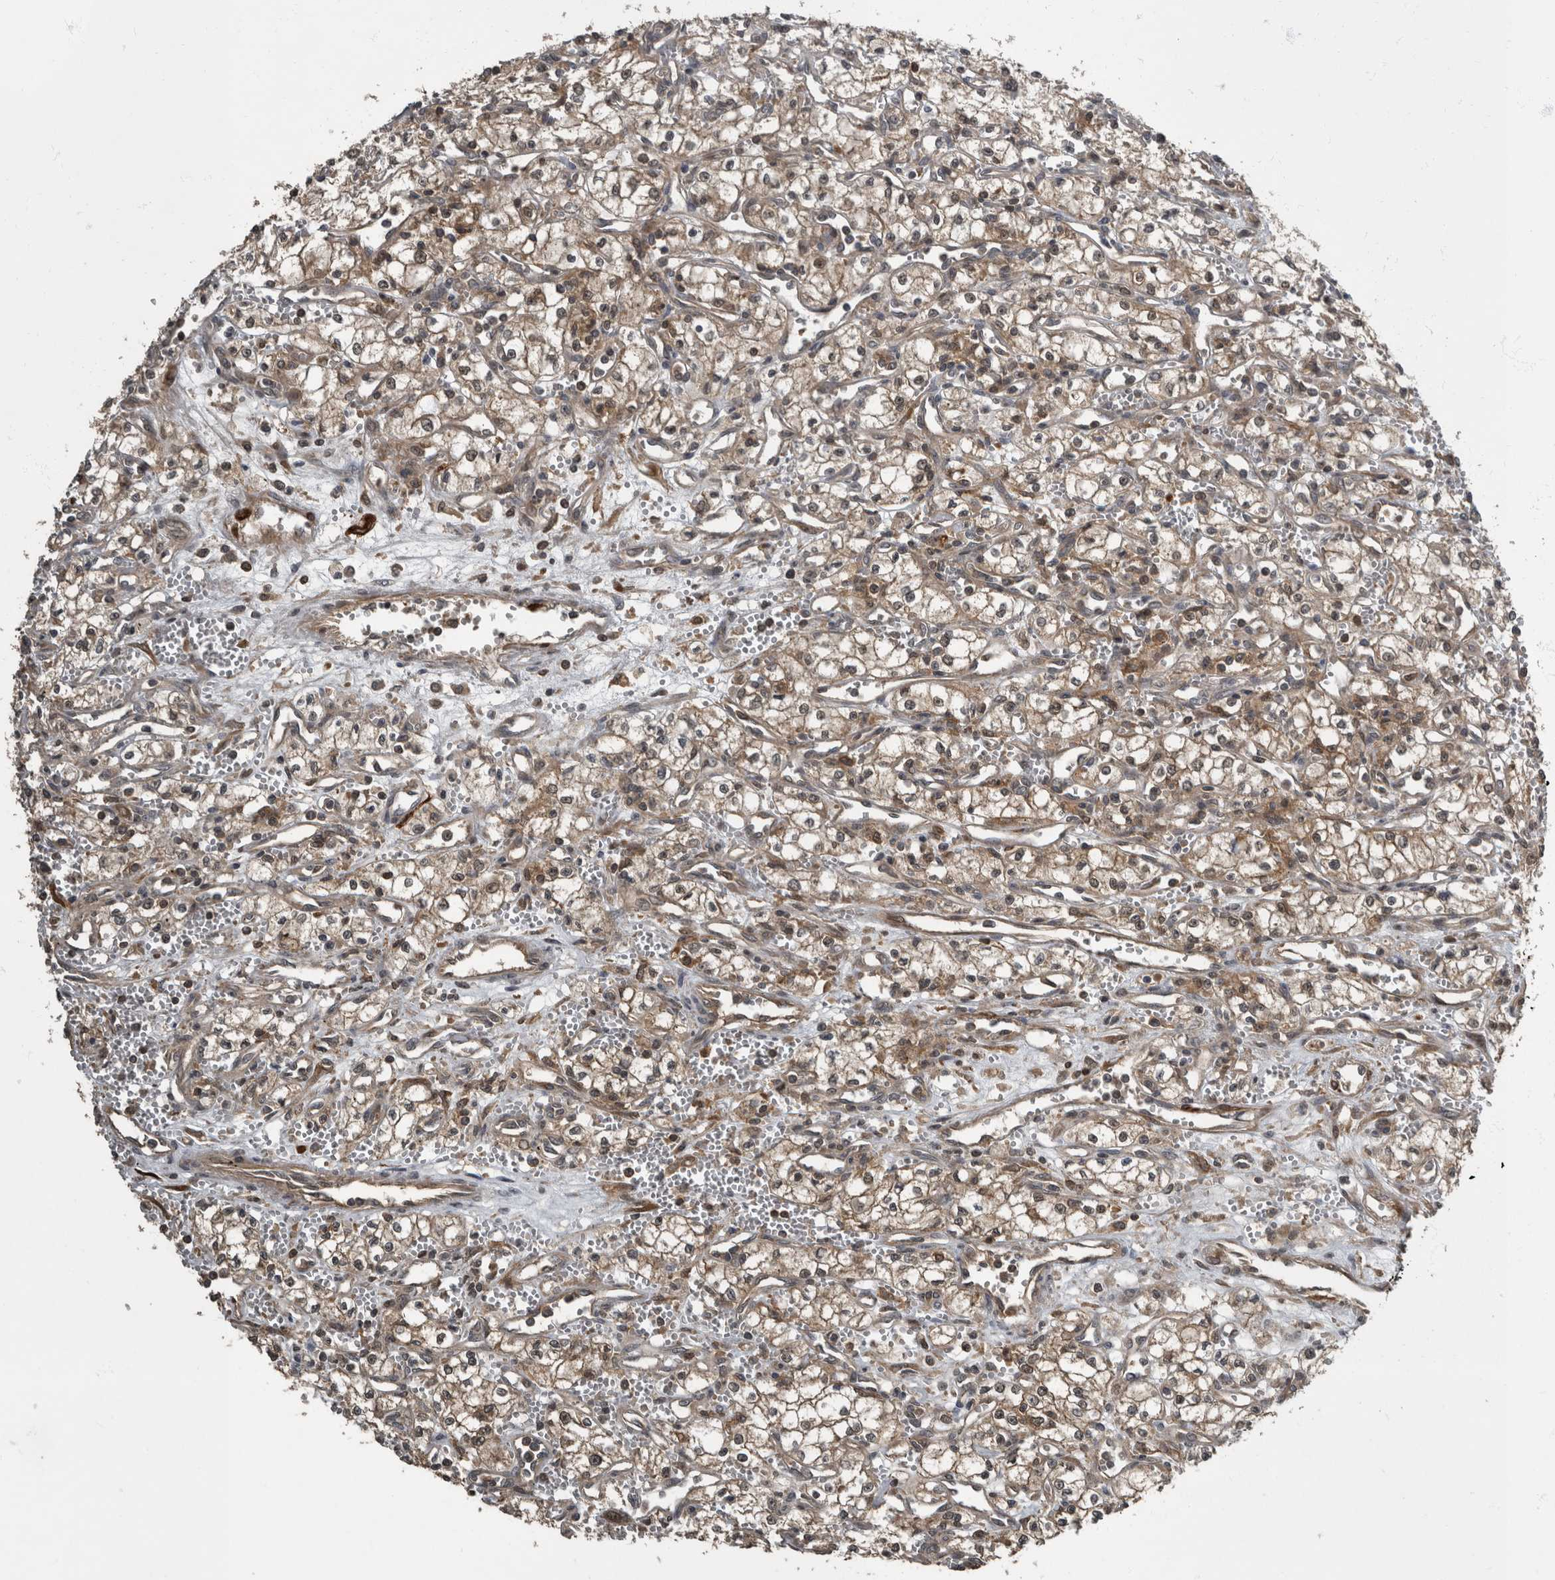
{"staining": {"intensity": "moderate", "quantity": "25%-75%", "location": "cytoplasmic/membranous,nuclear"}, "tissue": "renal cancer", "cell_type": "Tumor cells", "image_type": "cancer", "snomed": [{"axis": "morphology", "description": "Adenocarcinoma, NOS"}, {"axis": "topography", "description": "Kidney"}], "caption": "Adenocarcinoma (renal) stained with a protein marker displays moderate staining in tumor cells.", "gene": "RABGGTB", "patient": {"sex": "male", "age": 59}}